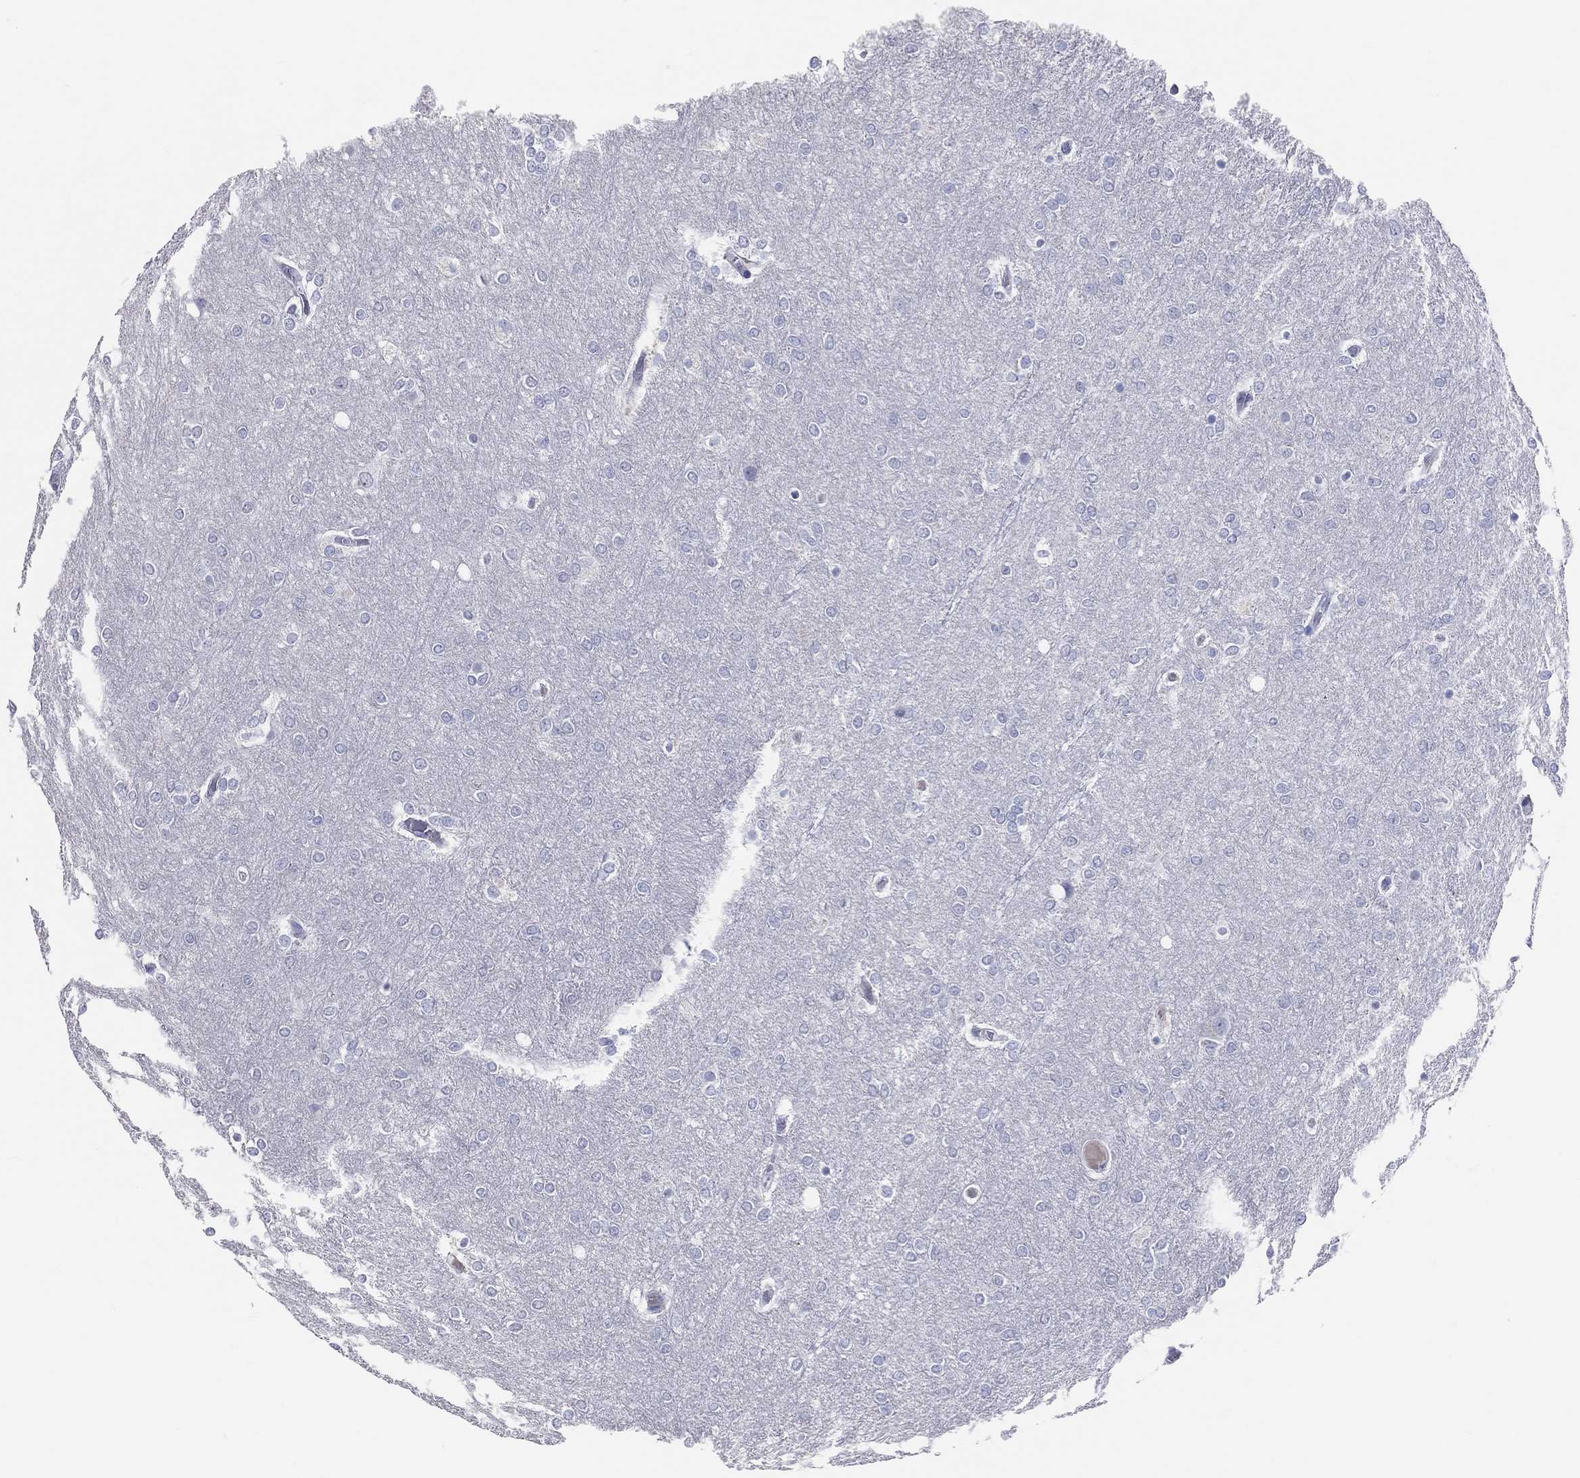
{"staining": {"intensity": "negative", "quantity": "none", "location": "none"}, "tissue": "glioma", "cell_type": "Tumor cells", "image_type": "cancer", "snomed": [{"axis": "morphology", "description": "Glioma, malignant, High grade"}, {"axis": "topography", "description": "Brain"}], "caption": "There is no significant staining in tumor cells of glioma. (DAB immunohistochemistry (IHC) with hematoxylin counter stain).", "gene": "LAT", "patient": {"sex": "female", "age": 61}}